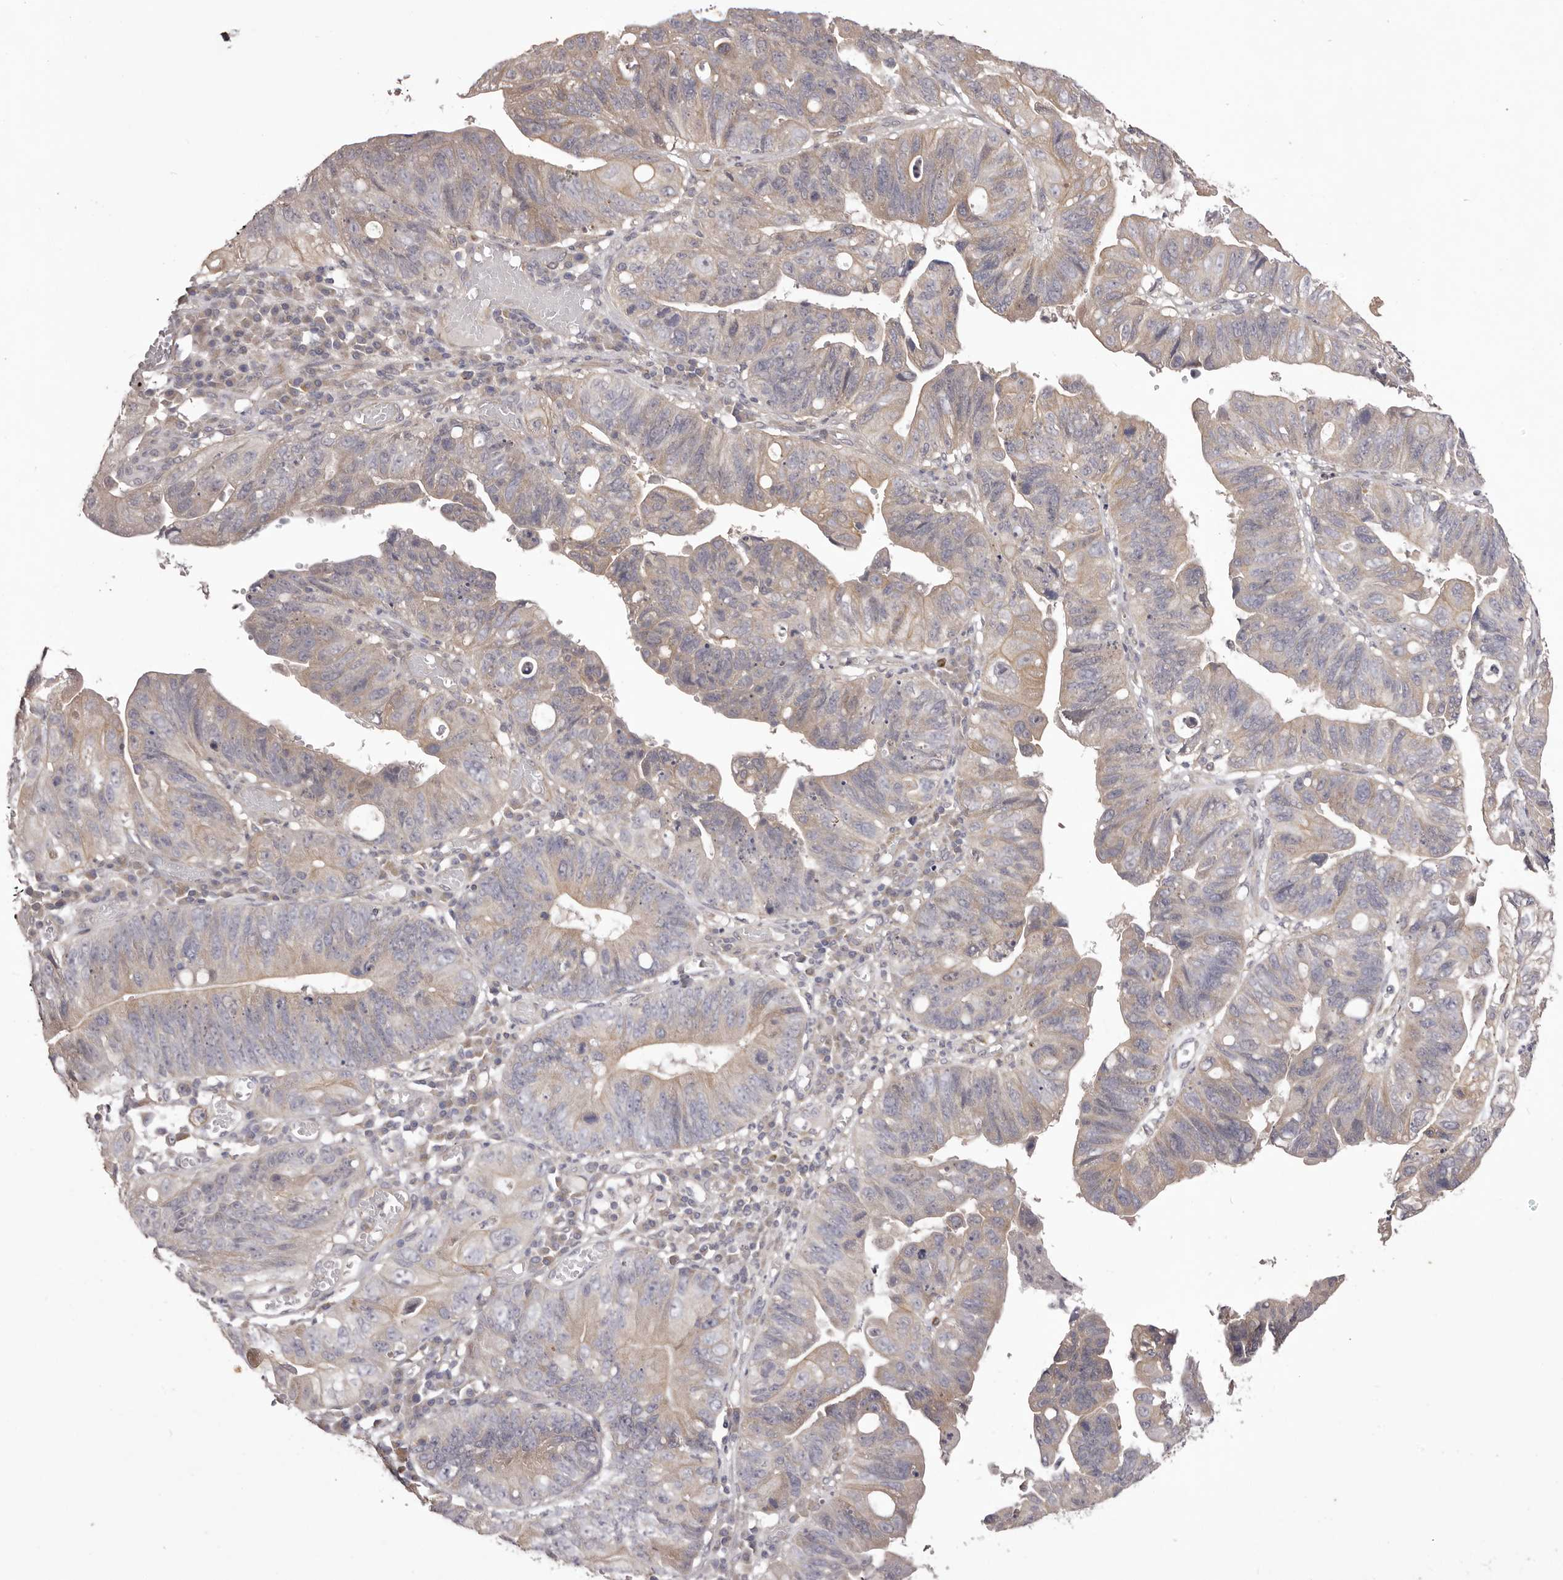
{"staining": {"intensity": "weak", "quantity": "<25%", "location": "cytoplasmic/membranous"}, "tissue": "stomach cancer", "cell_type": "Tumor cells", "image_type": "cancer", "snomed": [{"axis": "morphology", "description": "Adenocarcinoma, NOS"}, {"axis": "topography", "description": "Stomach"}], "caption": "Stomach cancer (adenocarcinoma) stained for a protein using immunohistochemistry displays no positivity tumor cells.", "gene": "PNRC1", "patient": {"sex": "male", "age": 59}}